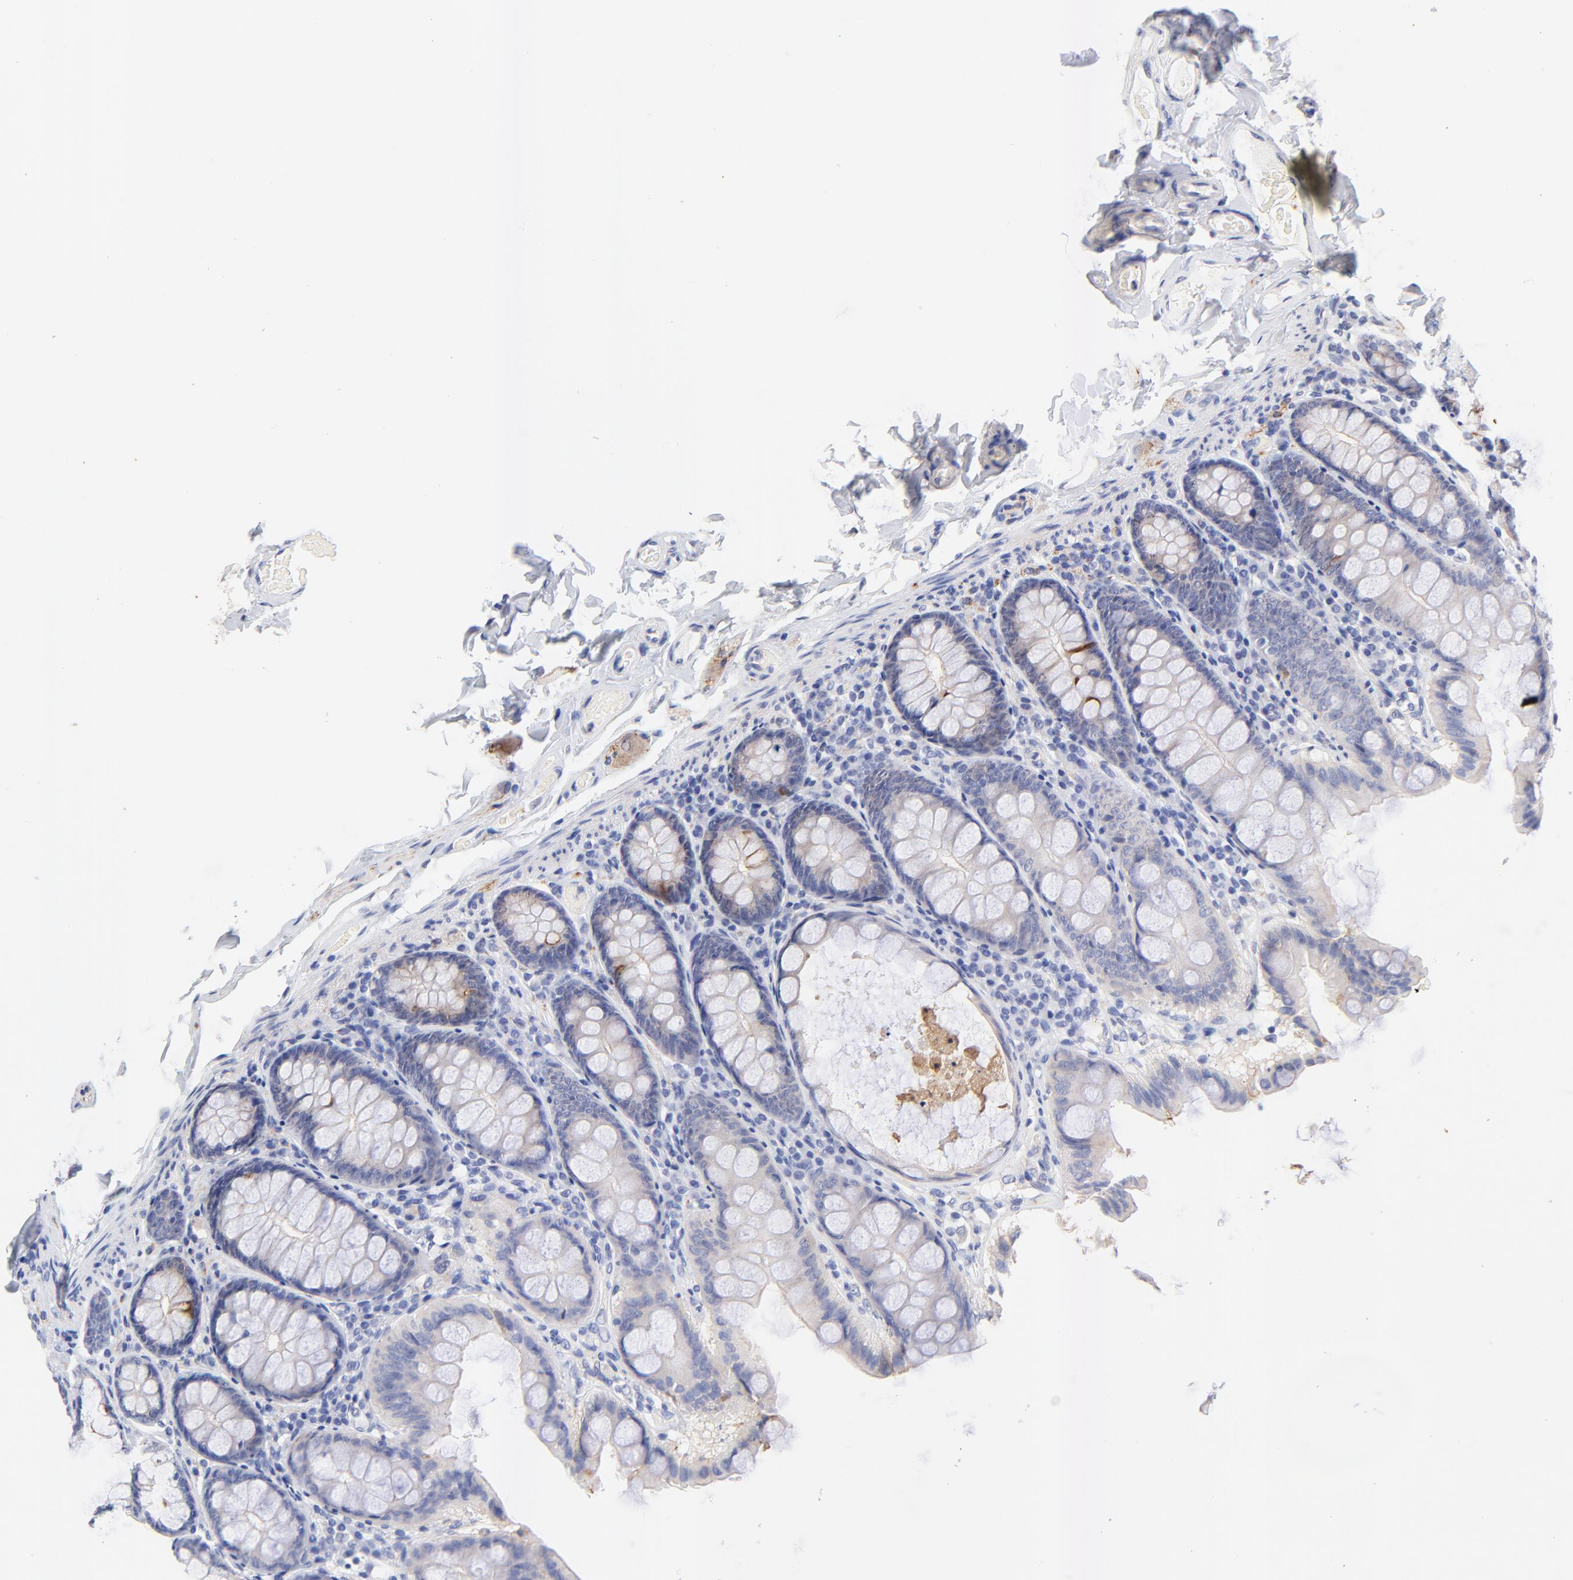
{"staining": {"intensity": "negative", "quantity": "none", "location": "none"}, "tissue": "colon", "cell_type": "Endothelial cells", "image_type": "normal", "snomed": [{"axis": "morphology", "description": "Normal tissue, NOS"}, {"axis": "topography", "description": "Colon"}], "caption": "IHC micrograph of normal colon: colon stained with DAB reveals no significant protein staining in endothelial cells. Nuclei are stained in blue.", "gene": "FAM117B", "patient": {"sex": "female", "age": 61}}